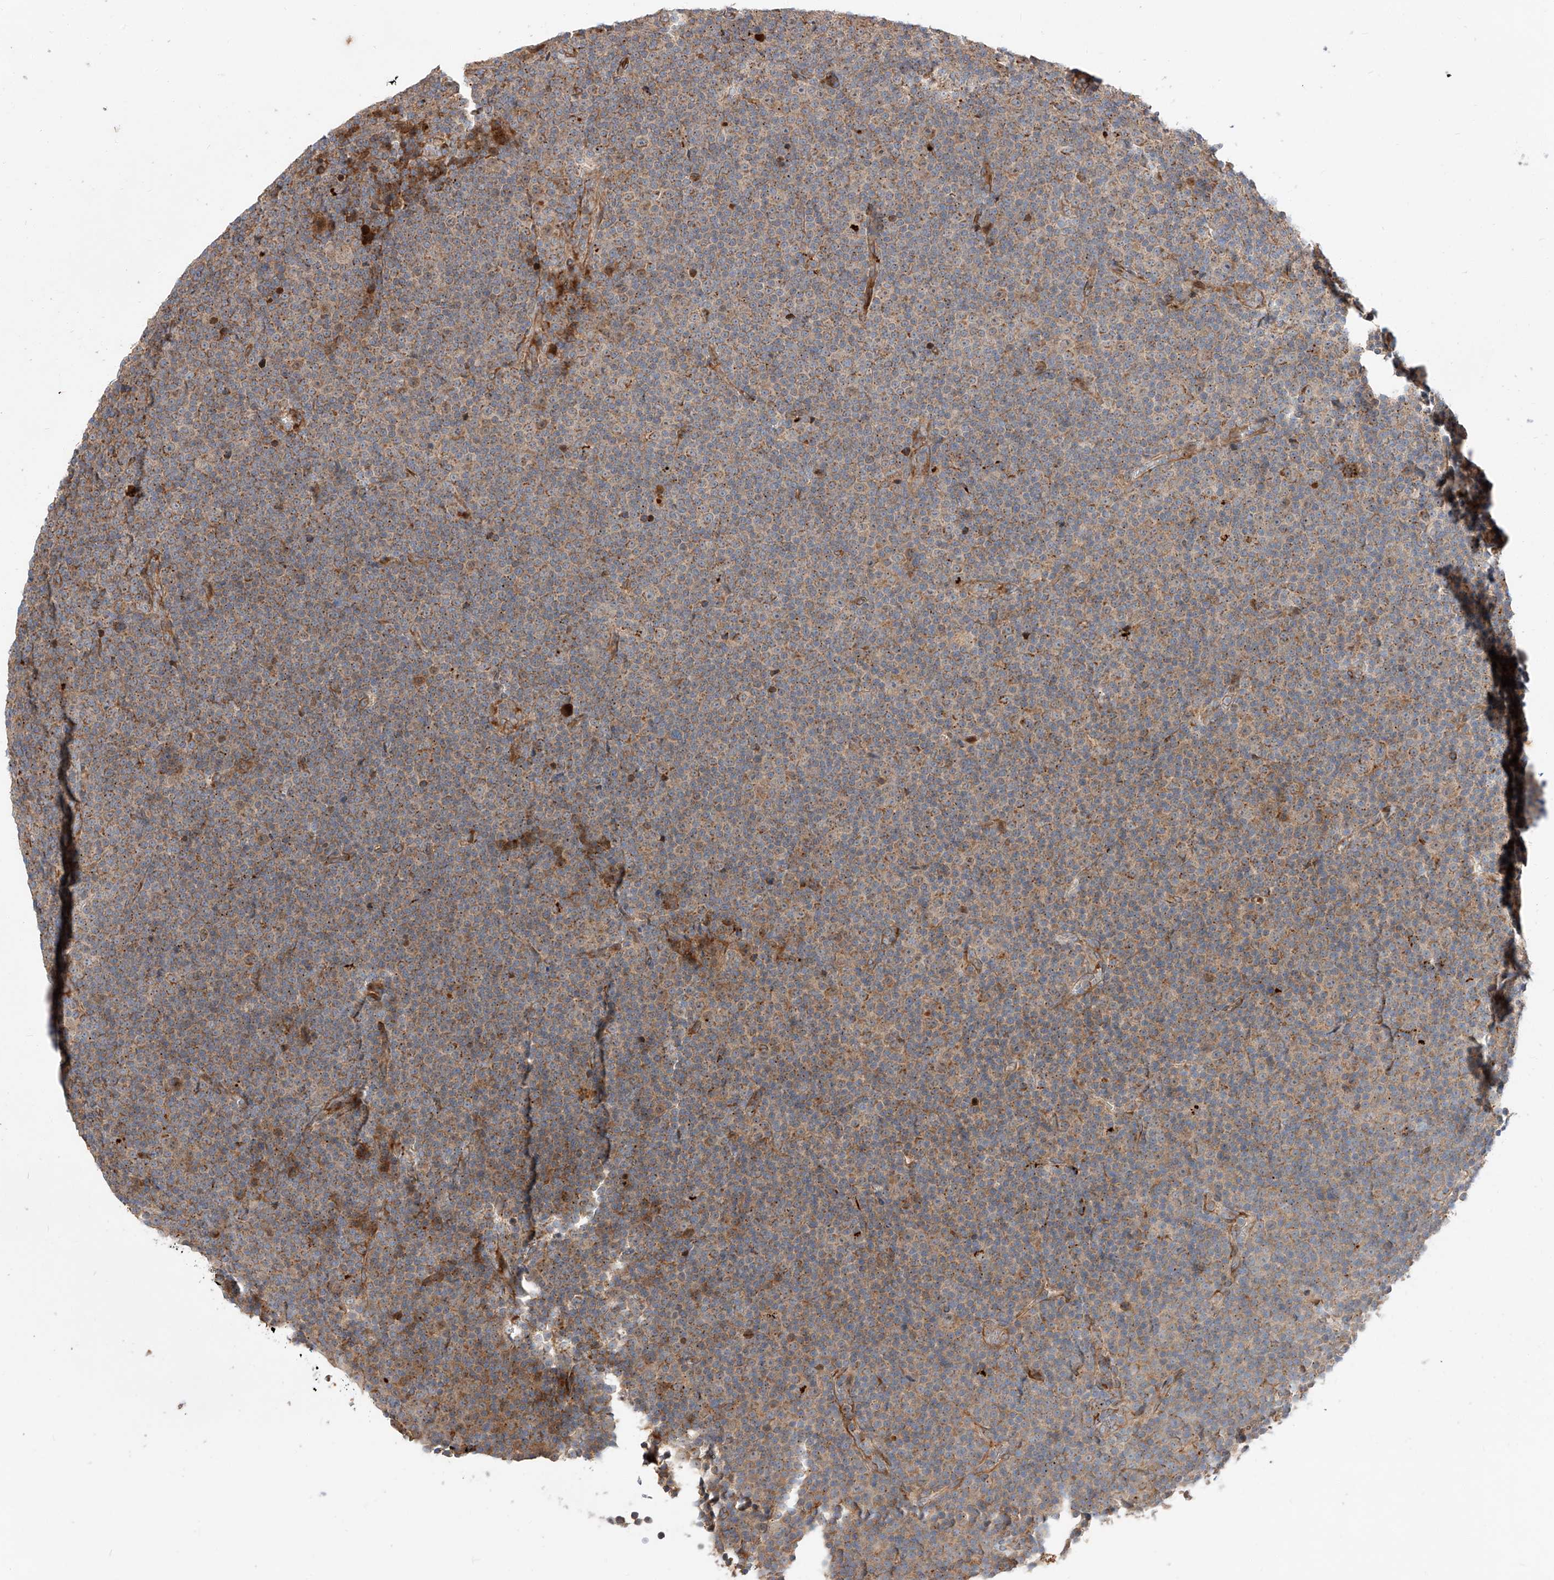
{"staining": {"intensity": "moderate", "quantity": "<25%", "location": "cytoplasmic/membranous"}, "tissue": "lymphoma", "cell_type": "Tumor cells", "image_type": "cancer", "snomed": [{"axis": "morphology", "description": "Malignant lymphoma, non-Hodgkin's type, Low grade"}, {"axis": "topography", "description": "Lymph node"}], "caption": "Immunohistochemistry photomicrograph of human lymphoma stained for a protein (brown), which reveals low levels of moderate cytoplasmic/membranous staining in approximately <25% of tumor cells.", "gene": "DIRAS3", "patient": {"sex": "female", "age": 67}}